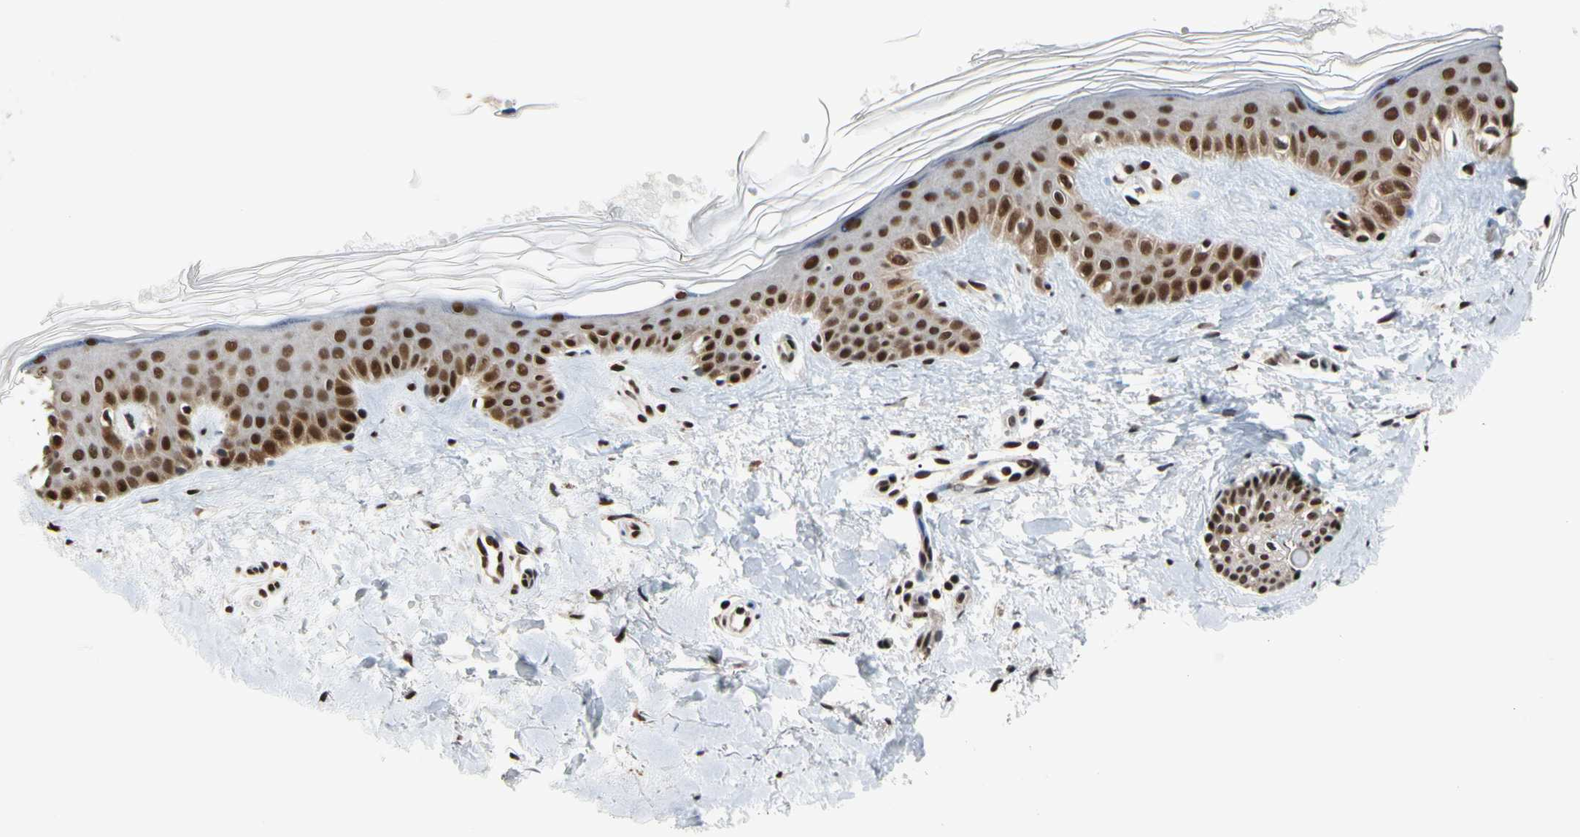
{"staining": {"intensity": "moderate", "quantity": ">75%", "location": "nuclear"}, "tissue": "skin", "cell_type": "Fibroblasts", "image_type": "normal", "snomed": [{"axis": "morphology", "description": "Normal tissue, NOS"}, {"axis": "topography", "description": "Skin"}], "caption": "Immunohistochemistry of normal human skin exhibits medium levels of moderate nuclear positivity in about >75% of fibroblasts.", "gene": "FAM98B", "patient": {"sex": "male", "age": 67}}